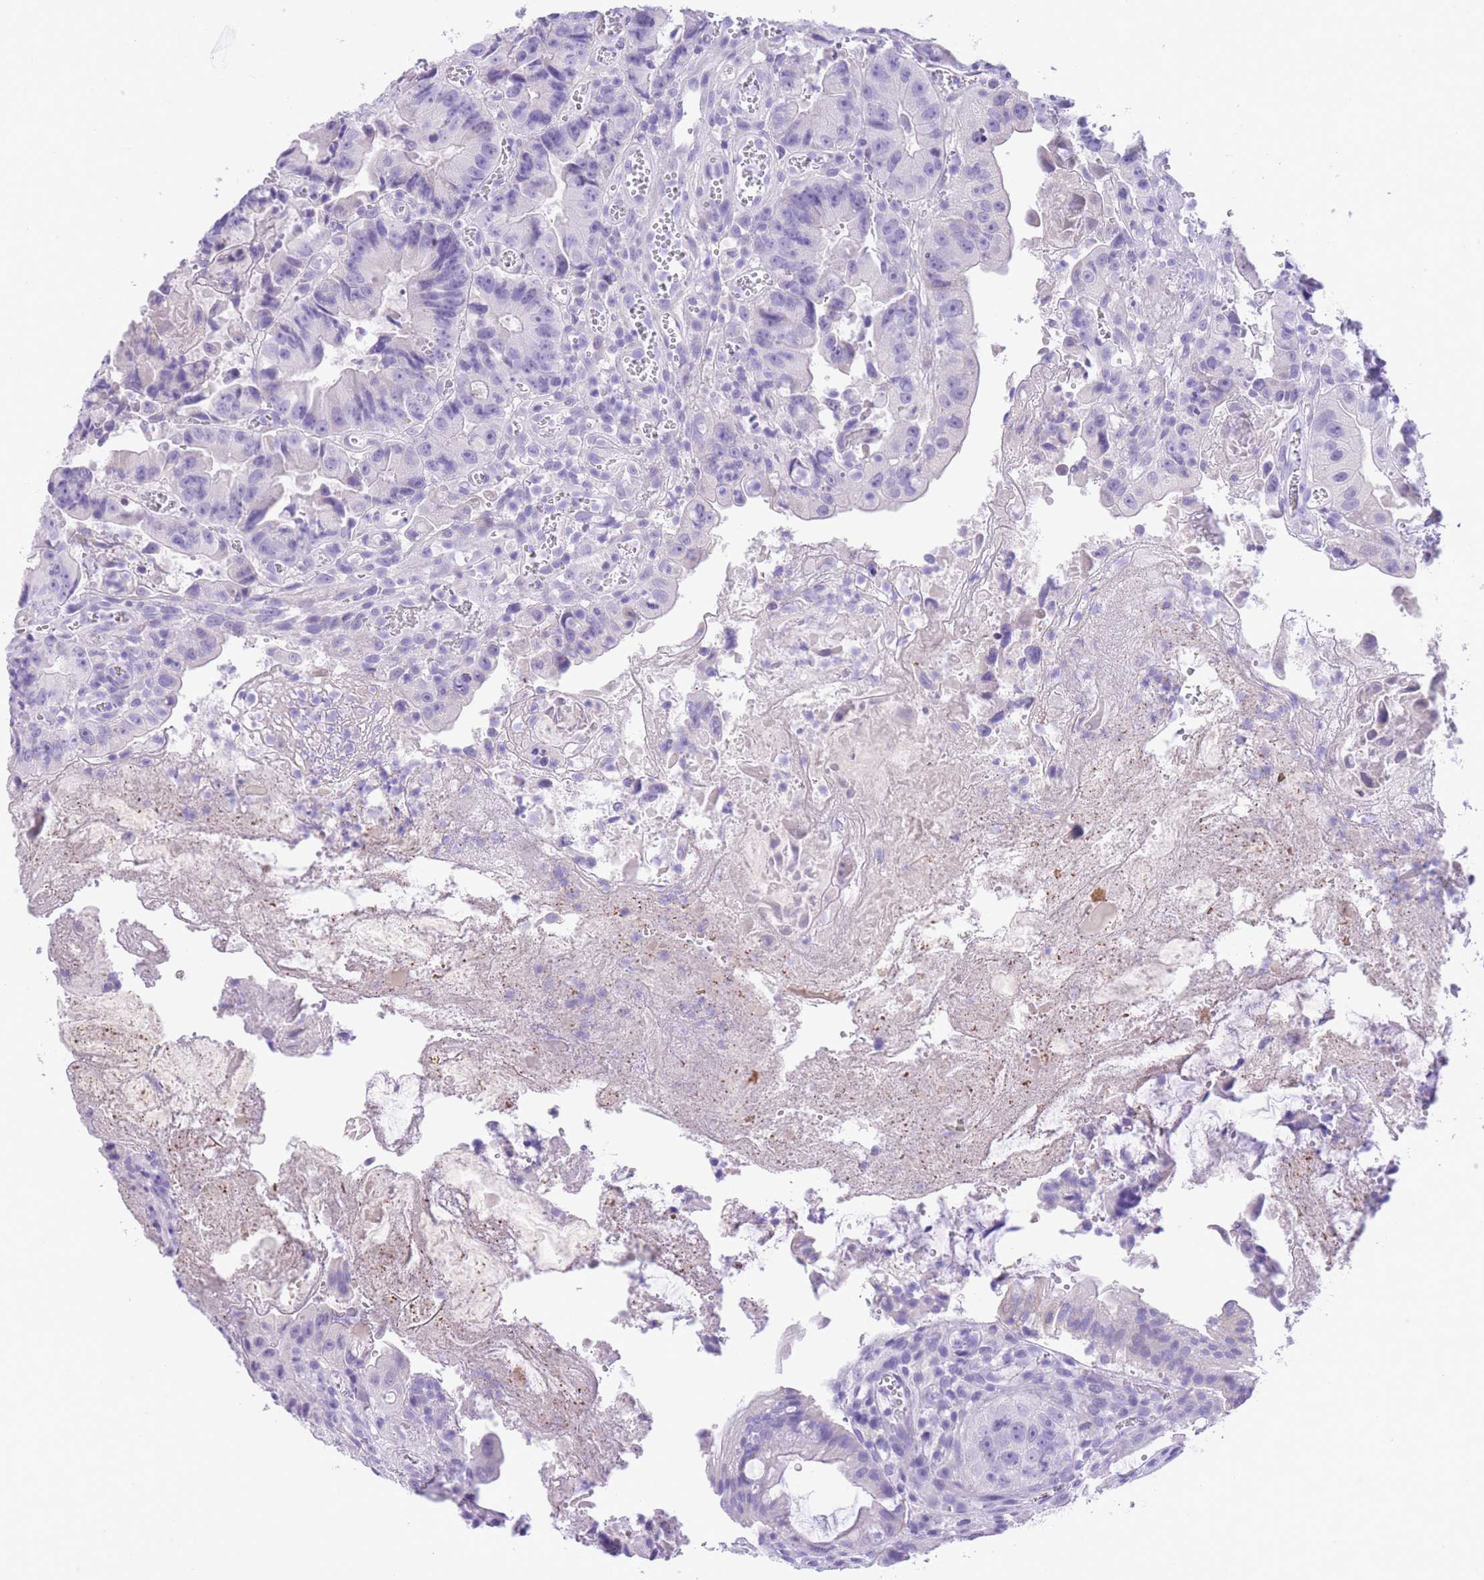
{"staining": {"intensity": "negative", "quantity": "none", "location": "none"}, "tissue": "colorectal cancer", "cell_type": "Tumor cells", "image_type": "cancer", "snomed": [{"axis": "morphology", "description": "Adenocarcinoma, NOS"}, {"axis": "topography", "description": "Colon"}], "caption": "Immunohistochemical staining of adenocarcinoma (colorectal) demonstrates no significant positivity in tumor cells. (DAB immunohistochemistry with hematoxylin counter stain).", "gene": "RAI2", "patient": {"sex": "female", "age": 86}}